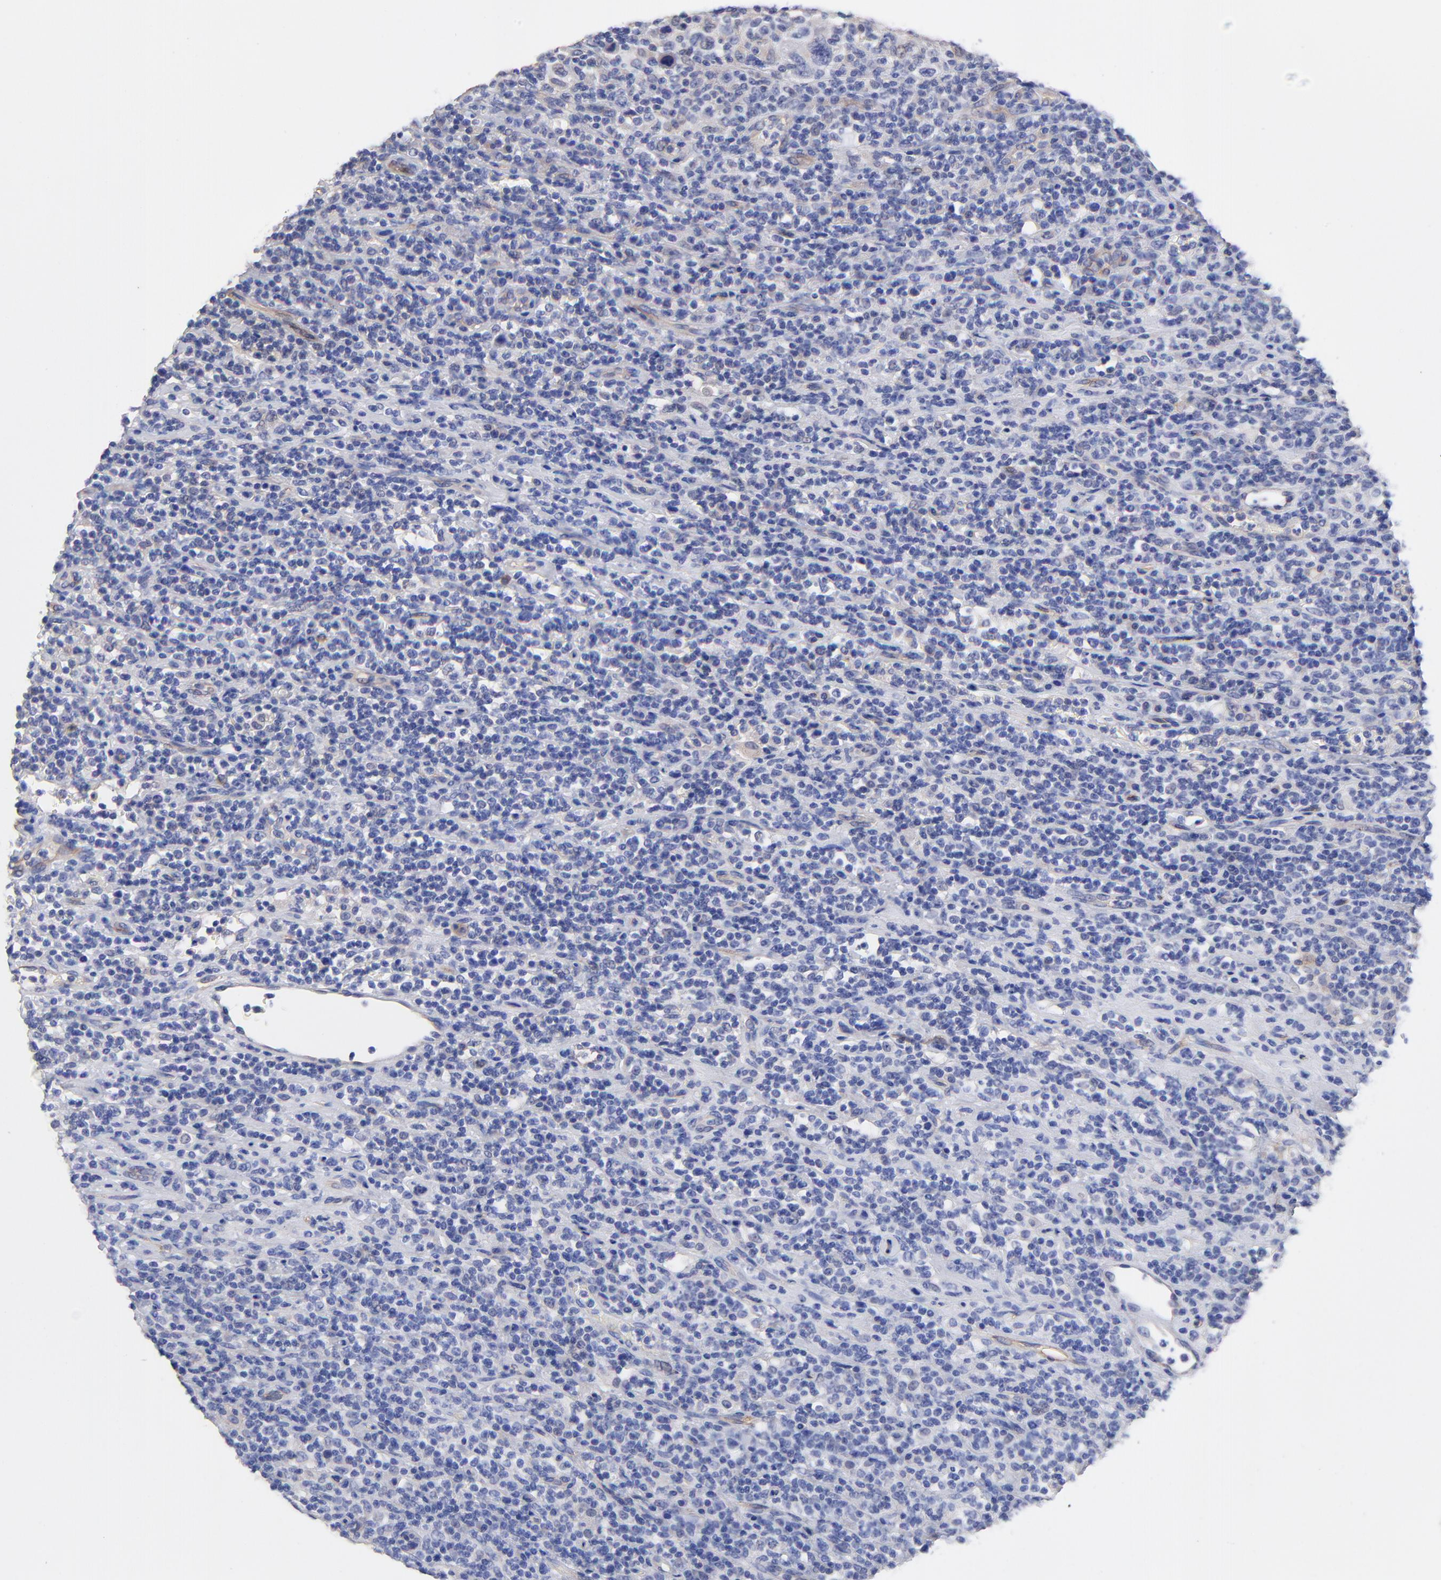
{"staining": {"intensity": "negative", "quantity": "none", "location": "none"}, "tissue": "lymphoma", "cell_type": "Tumor cells", "image_type": "cancer", "snomed": [{"axis": "morphology", "description": "Hodgkin's disease, NOS"}, {"axis": "topography", "description": "Lymph node"}], "caption": "High power microscopy histopathology image of an IHC micrograph of Hodgkin's disease, revealing no significant staining in tumor cells.", "gene": "SLC44A2", "patient": {"sex": "male", "age": 65}}